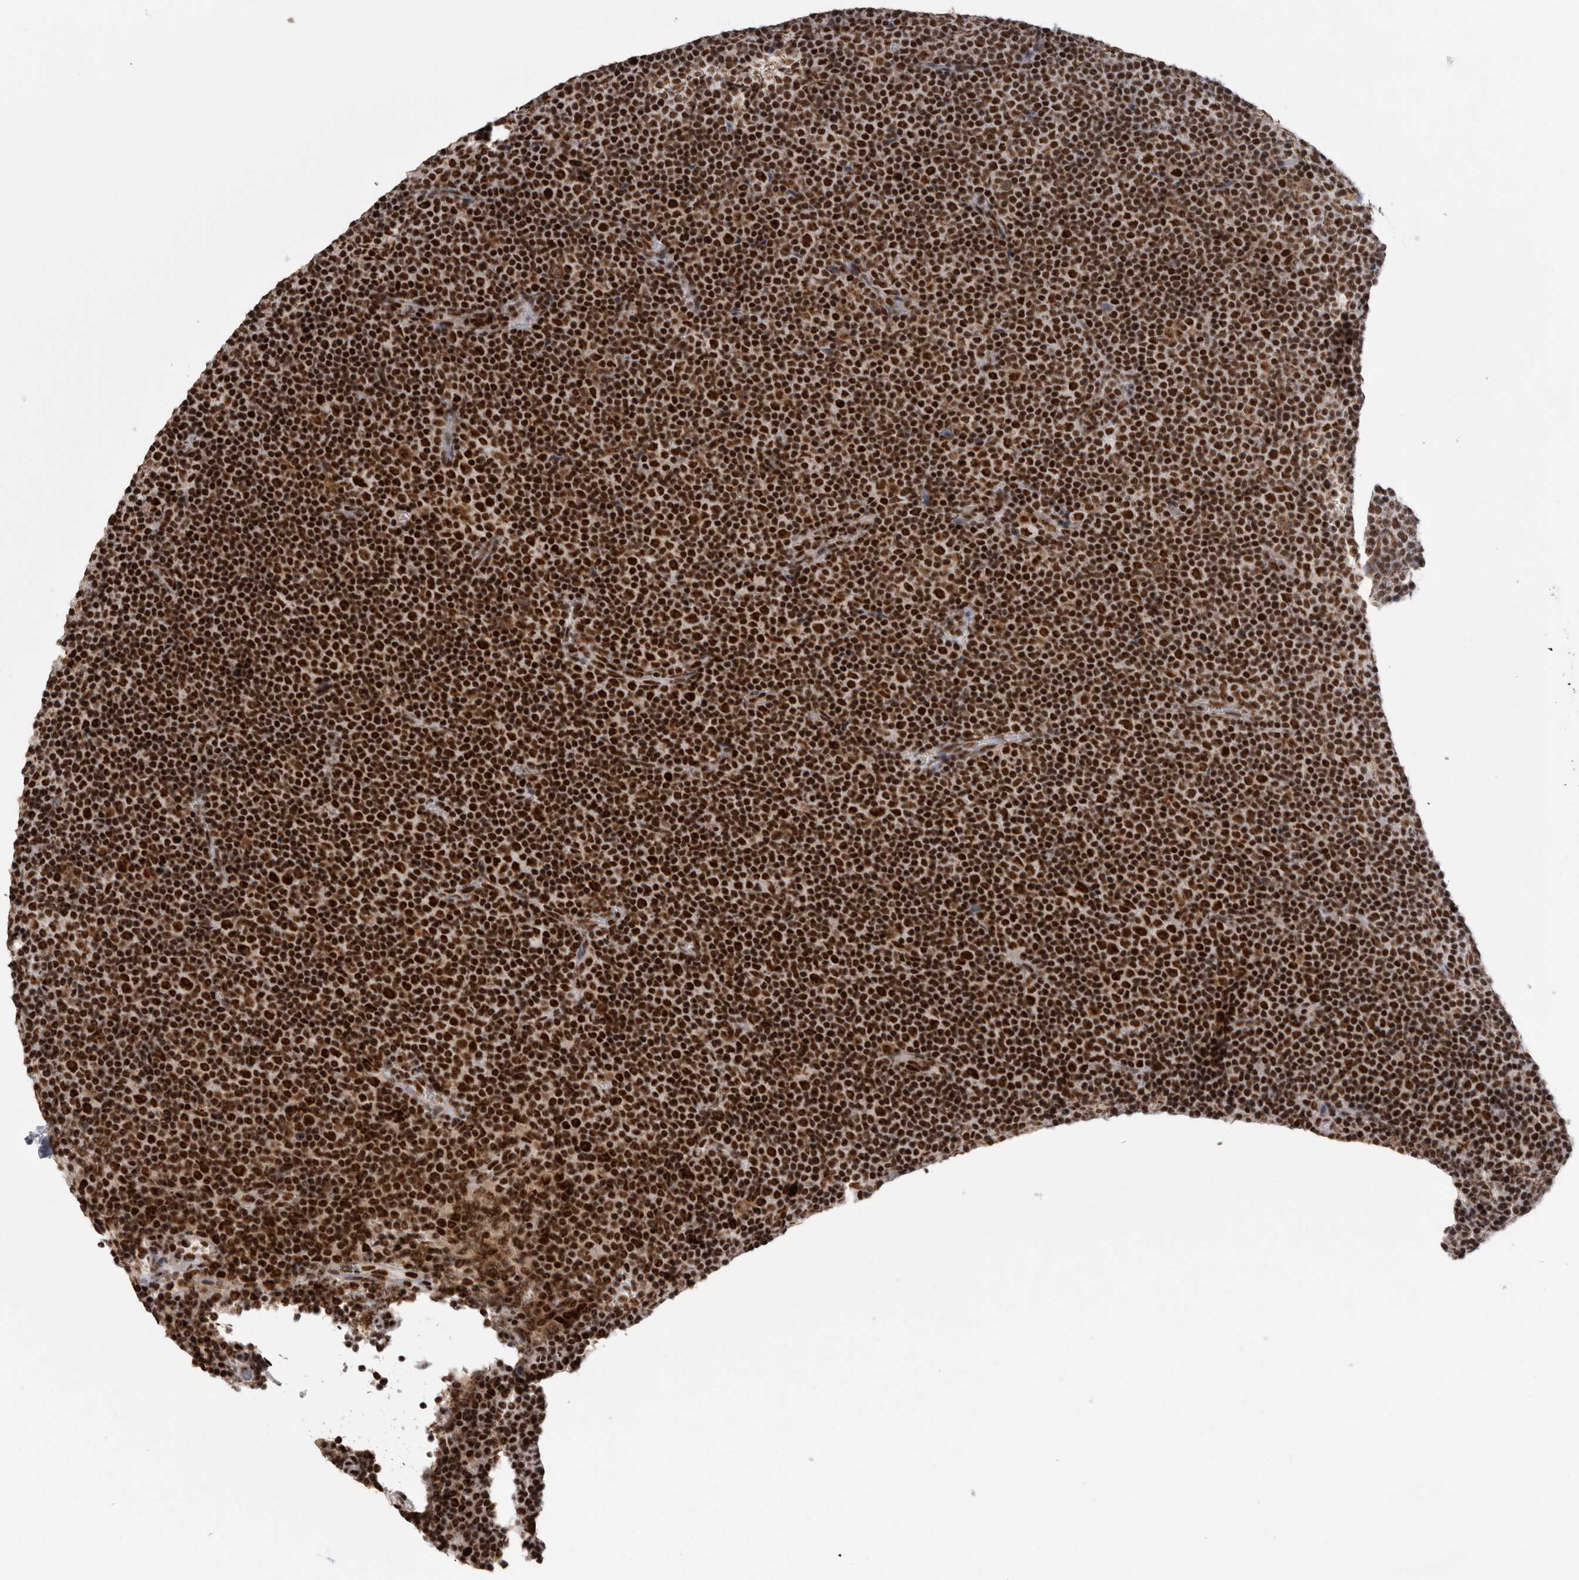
{"staining": {"intensity": "strong", "quantity": ">75%", "location": "nuclear"}, "tissue": "lymphoma", "cell_type": "Tumor cells", "image_type": "cancer", "snomed": [{"axis": "morphology", "description": "Malignant lymphoma, non-Hodgkin's type, Low grade"}, {"axis": "topography", "description": "Lymph node"}], "caption": "Malignant lymphoma, non-Hodgkin's type (low-grade) stained with a protein marker demonstrates strong staining in tumor cells.", "gene": "CDK11A", "patient": {"sex": "female", "age": 67}}